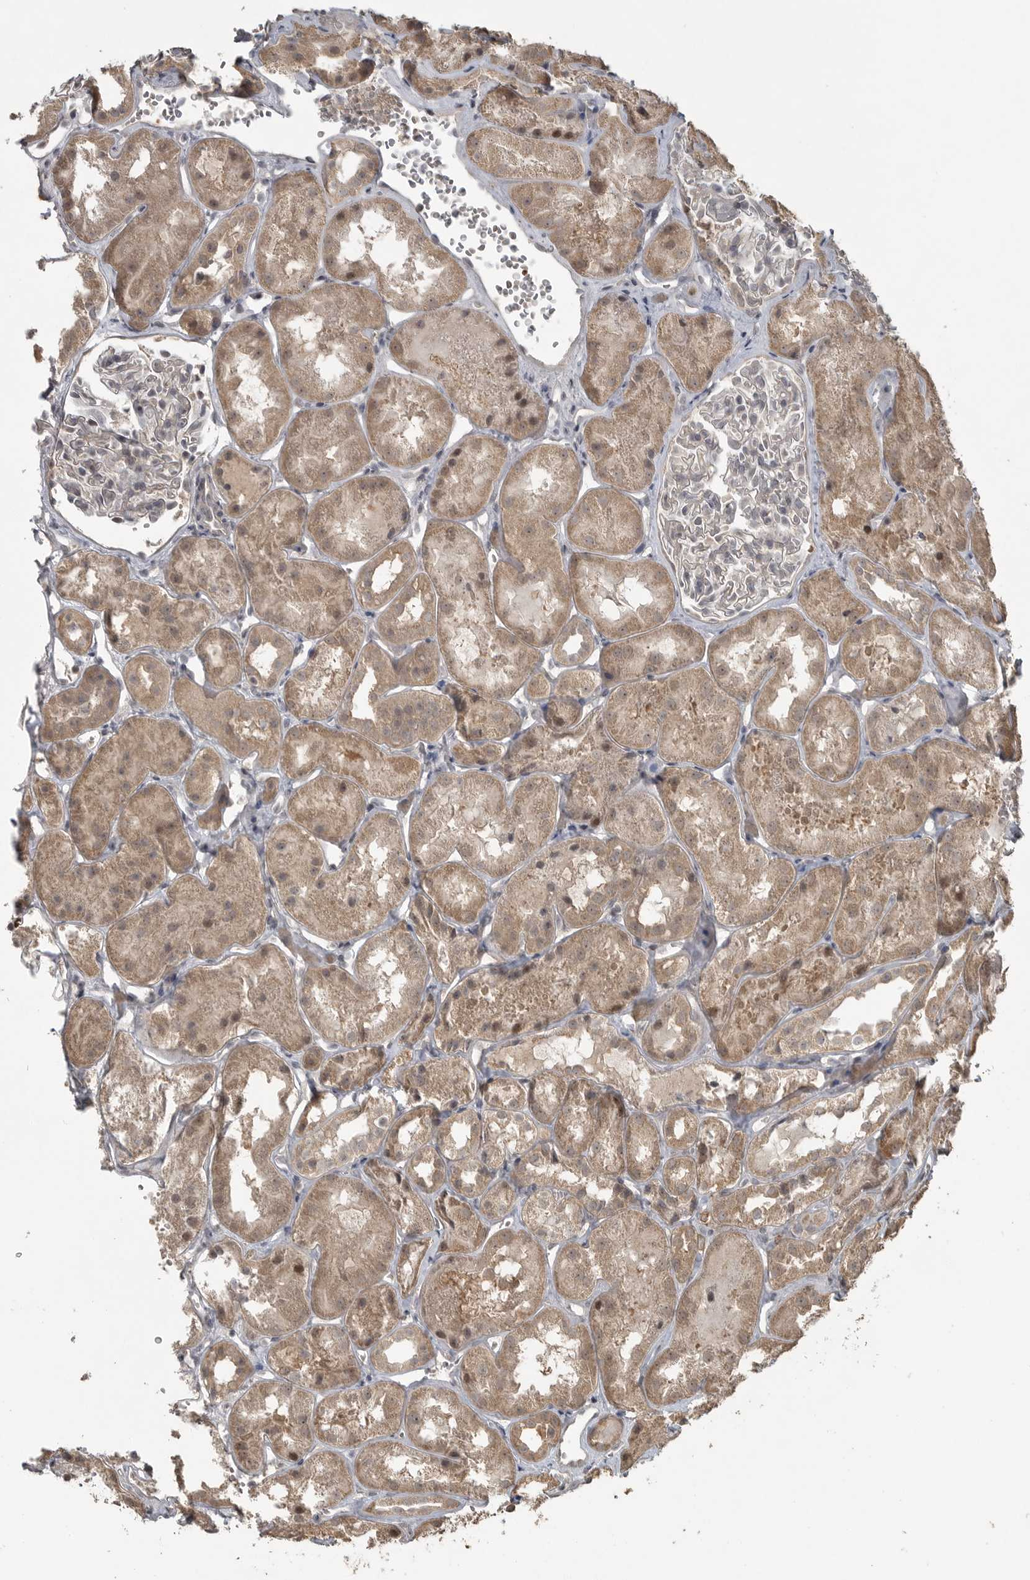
{"staining": {"intensity": "weak", "quantity": "<25%", "location": "cytoplasmic/membranous"}, "tissue": "kidney", "cell_type": "Cells in glomeruli", "image_type": "normal", "snomed": [{"axis": "morphology", "description": "Normal tissue, NOS"}, {"axis": "topography", "description": "Kidney"}], "caption": "There is no significant expression in cells in glomeruli of kidney. (Stains: DAB (3,3'-diaminobenzidine) immunohistochemistry with hematoxylin counter stain, Microscopy: brightfield microscopy at high magnification).", "gene": "LLGL1", "patient": {"sex": "male", "age": 16}}